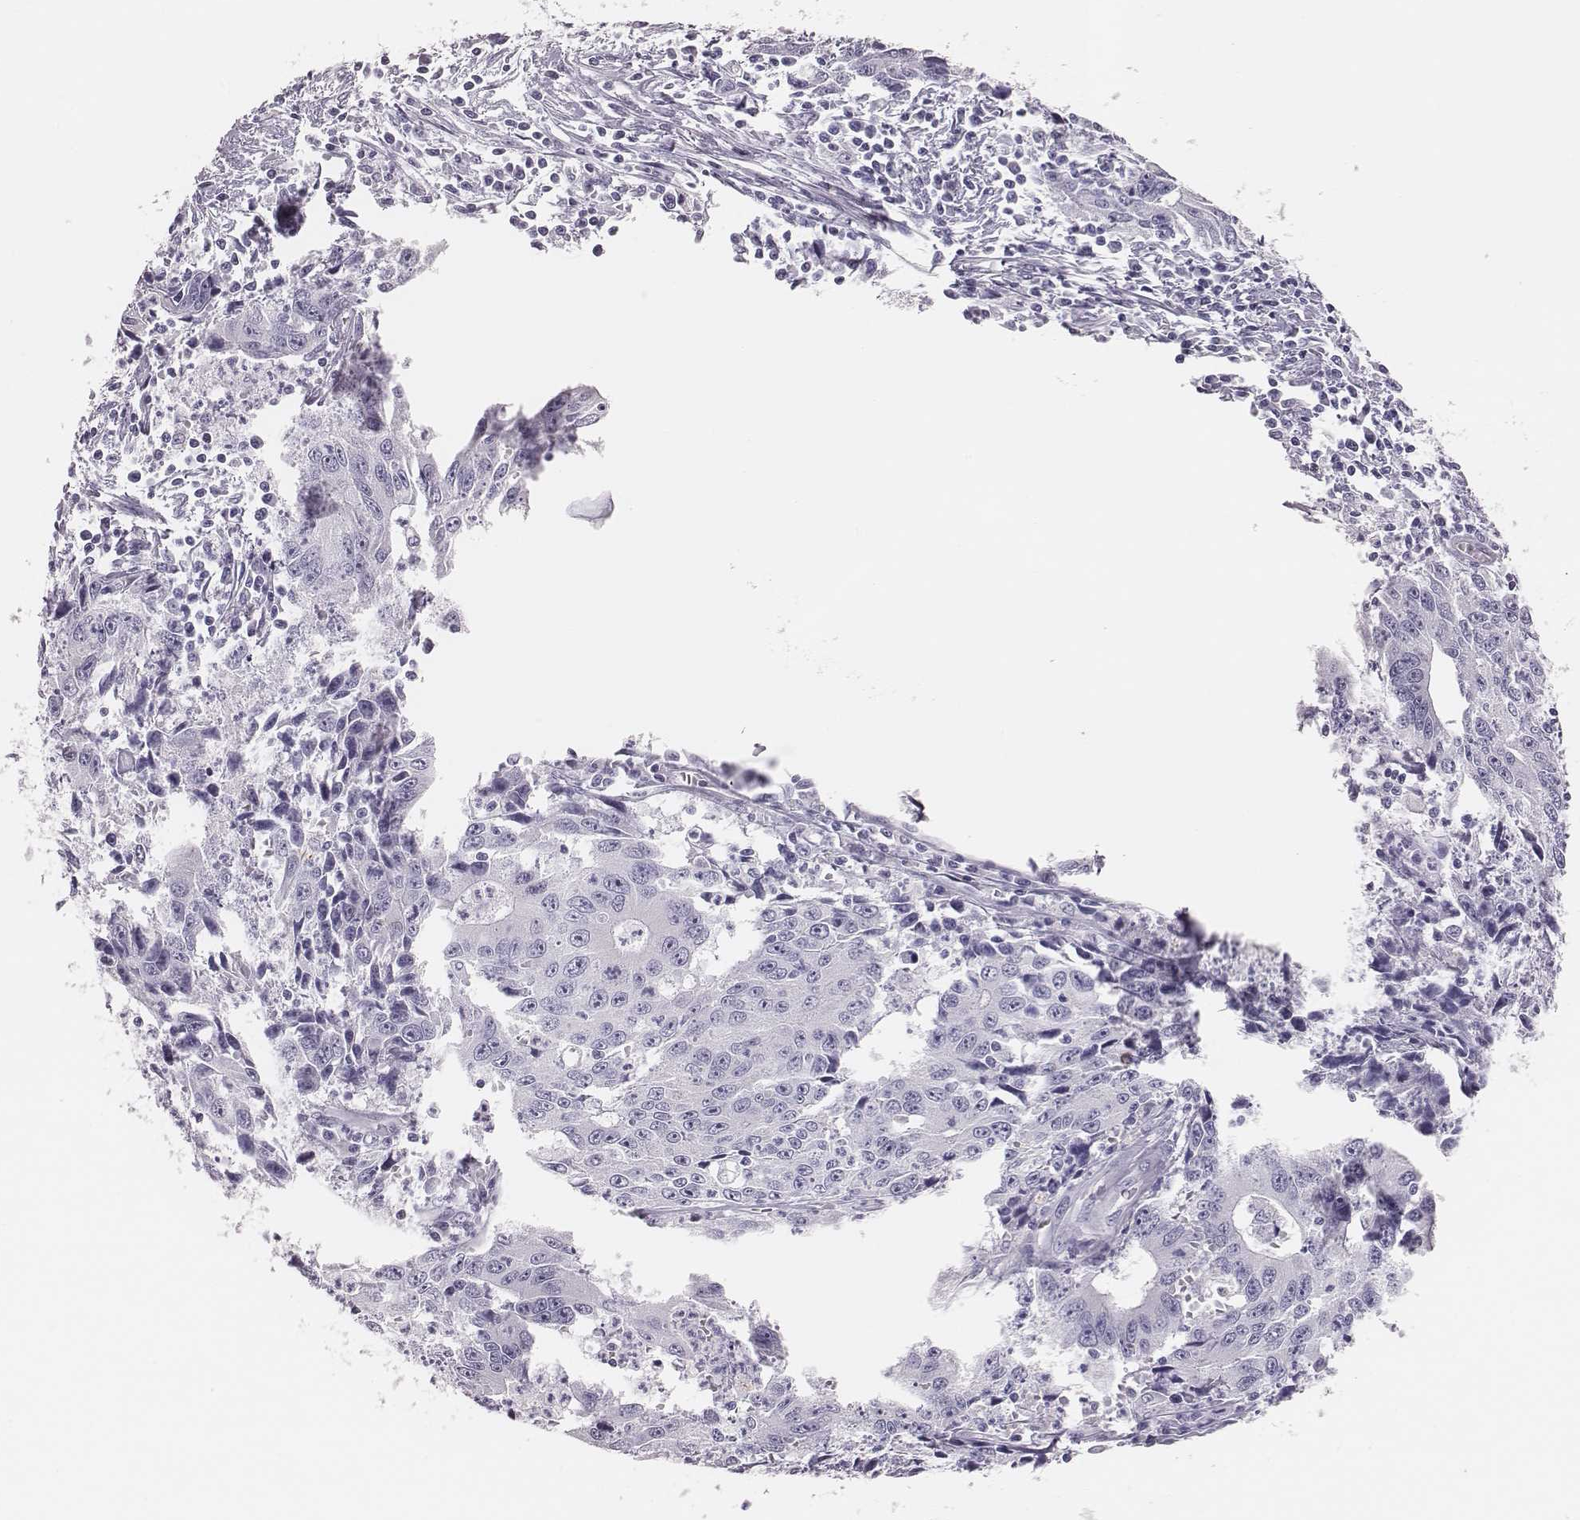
{"staining": {"intensity": "negative", "quantity": "none", "location": "none"}, "tissue": "liver cancer", "cell_type": "Tumor cells", "image_type": "cancer", "snomed": [{"axis": "morphology", "description": "Cholangiocarcinoma"}, {"axis": "topography", "description": "Liver"}], "caption": "This is an immunohistochemistry (IHC) image of human liver cholangiocarcinoma. There is no expression in tumor cells.", "gene": "H1-6", "patient": {"sex": "male", "age": 65}}